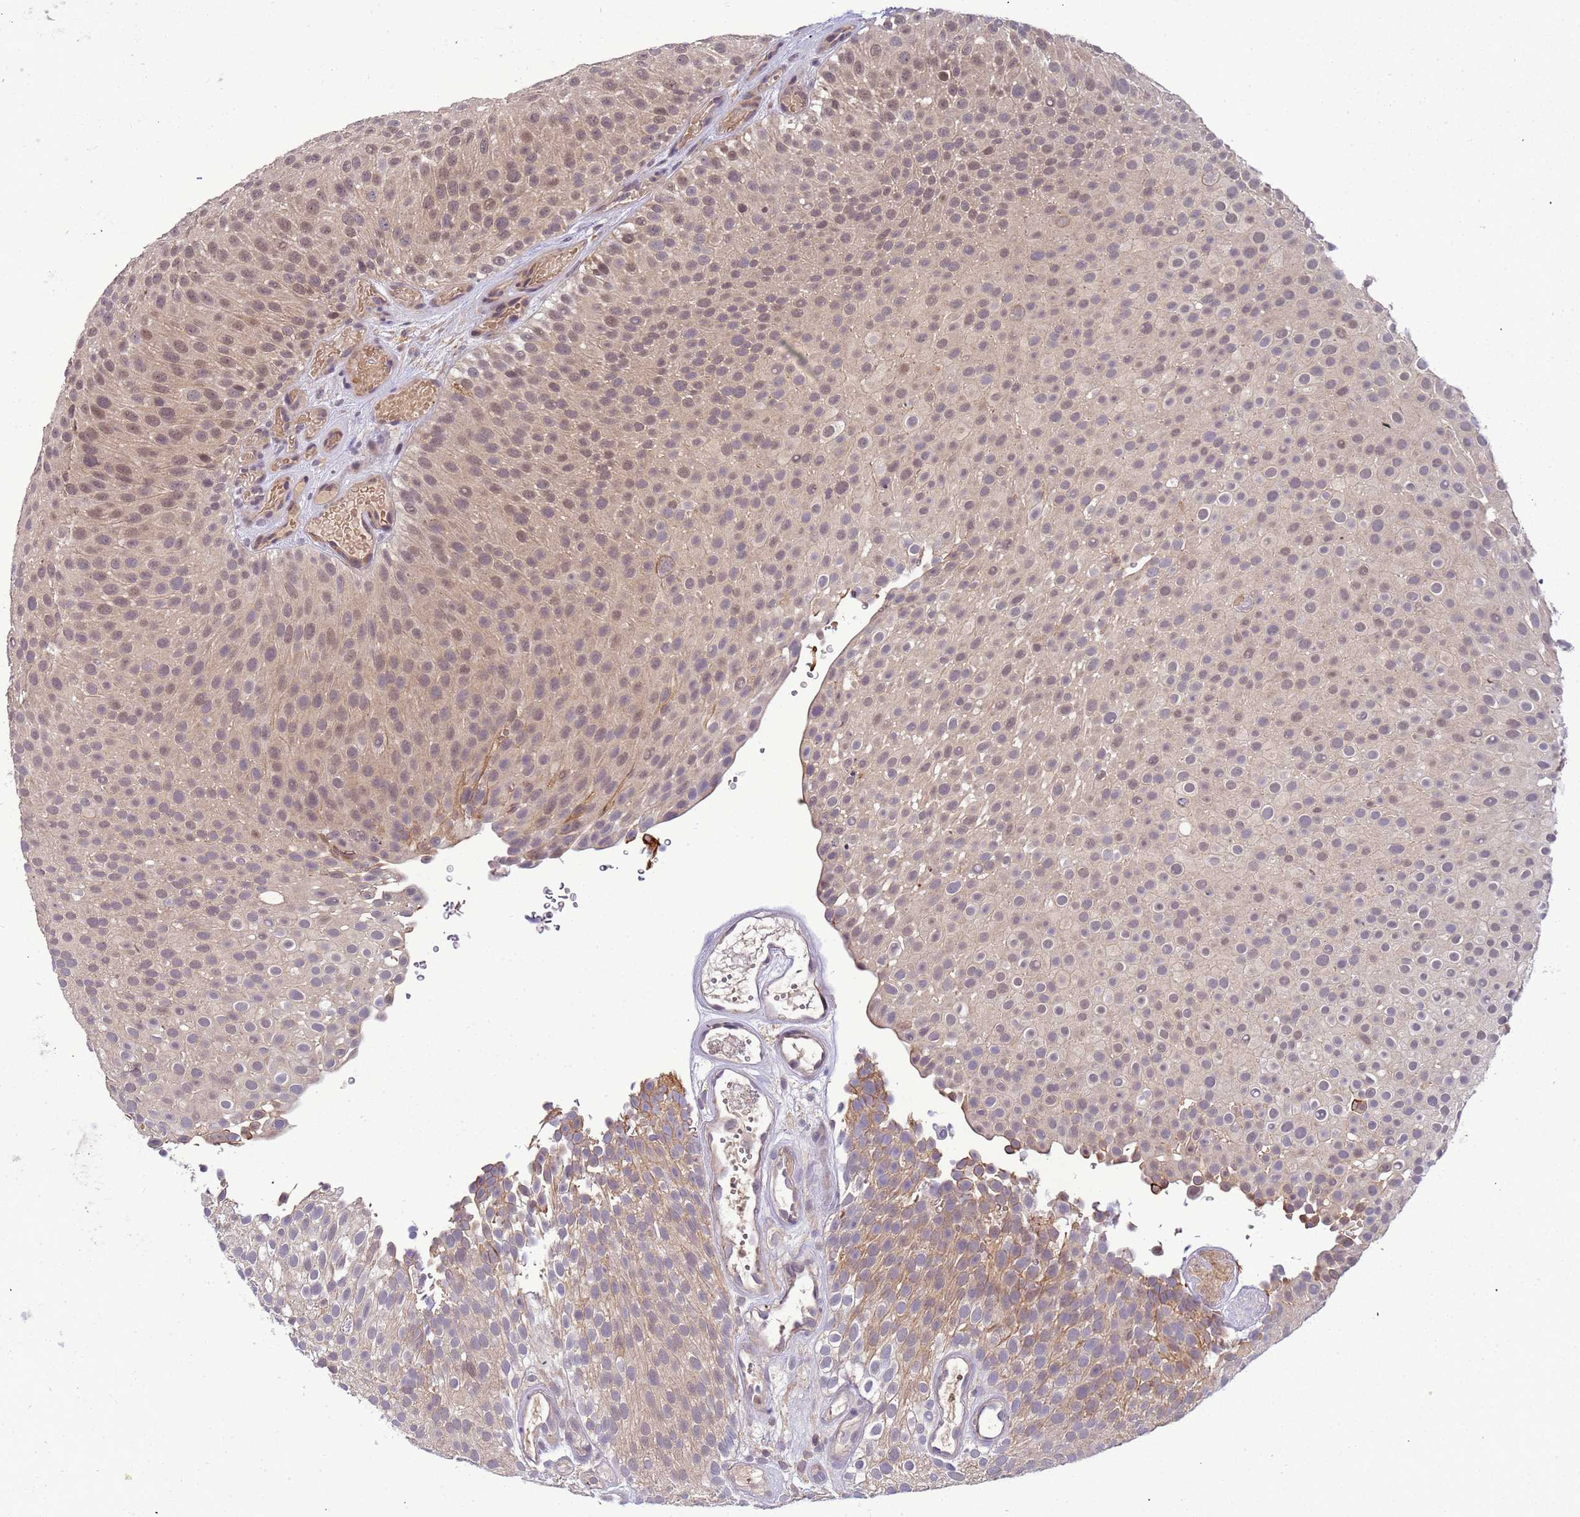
{"staining": {"intensity": "weak", "quantity": "<25%", "location": "cytoplasmic/membranous,nuclear"}, "tissue": "urothelial cancer", "cell_type": "Tumor cells", "image_type": "cancer", "snomed": [{"axis": "morphology", "description": "Urothelial carcinoma, Low grade"}, {"axis": "topography", "description": "Urinary bladder"}], "caption": "The immunohistochemistry histopathology image has no significant expression in tumor cells of low-grade urothelial carcinoma tissue.", "gene": "CD53", "patient": {"sex": "male", "age": 78}}